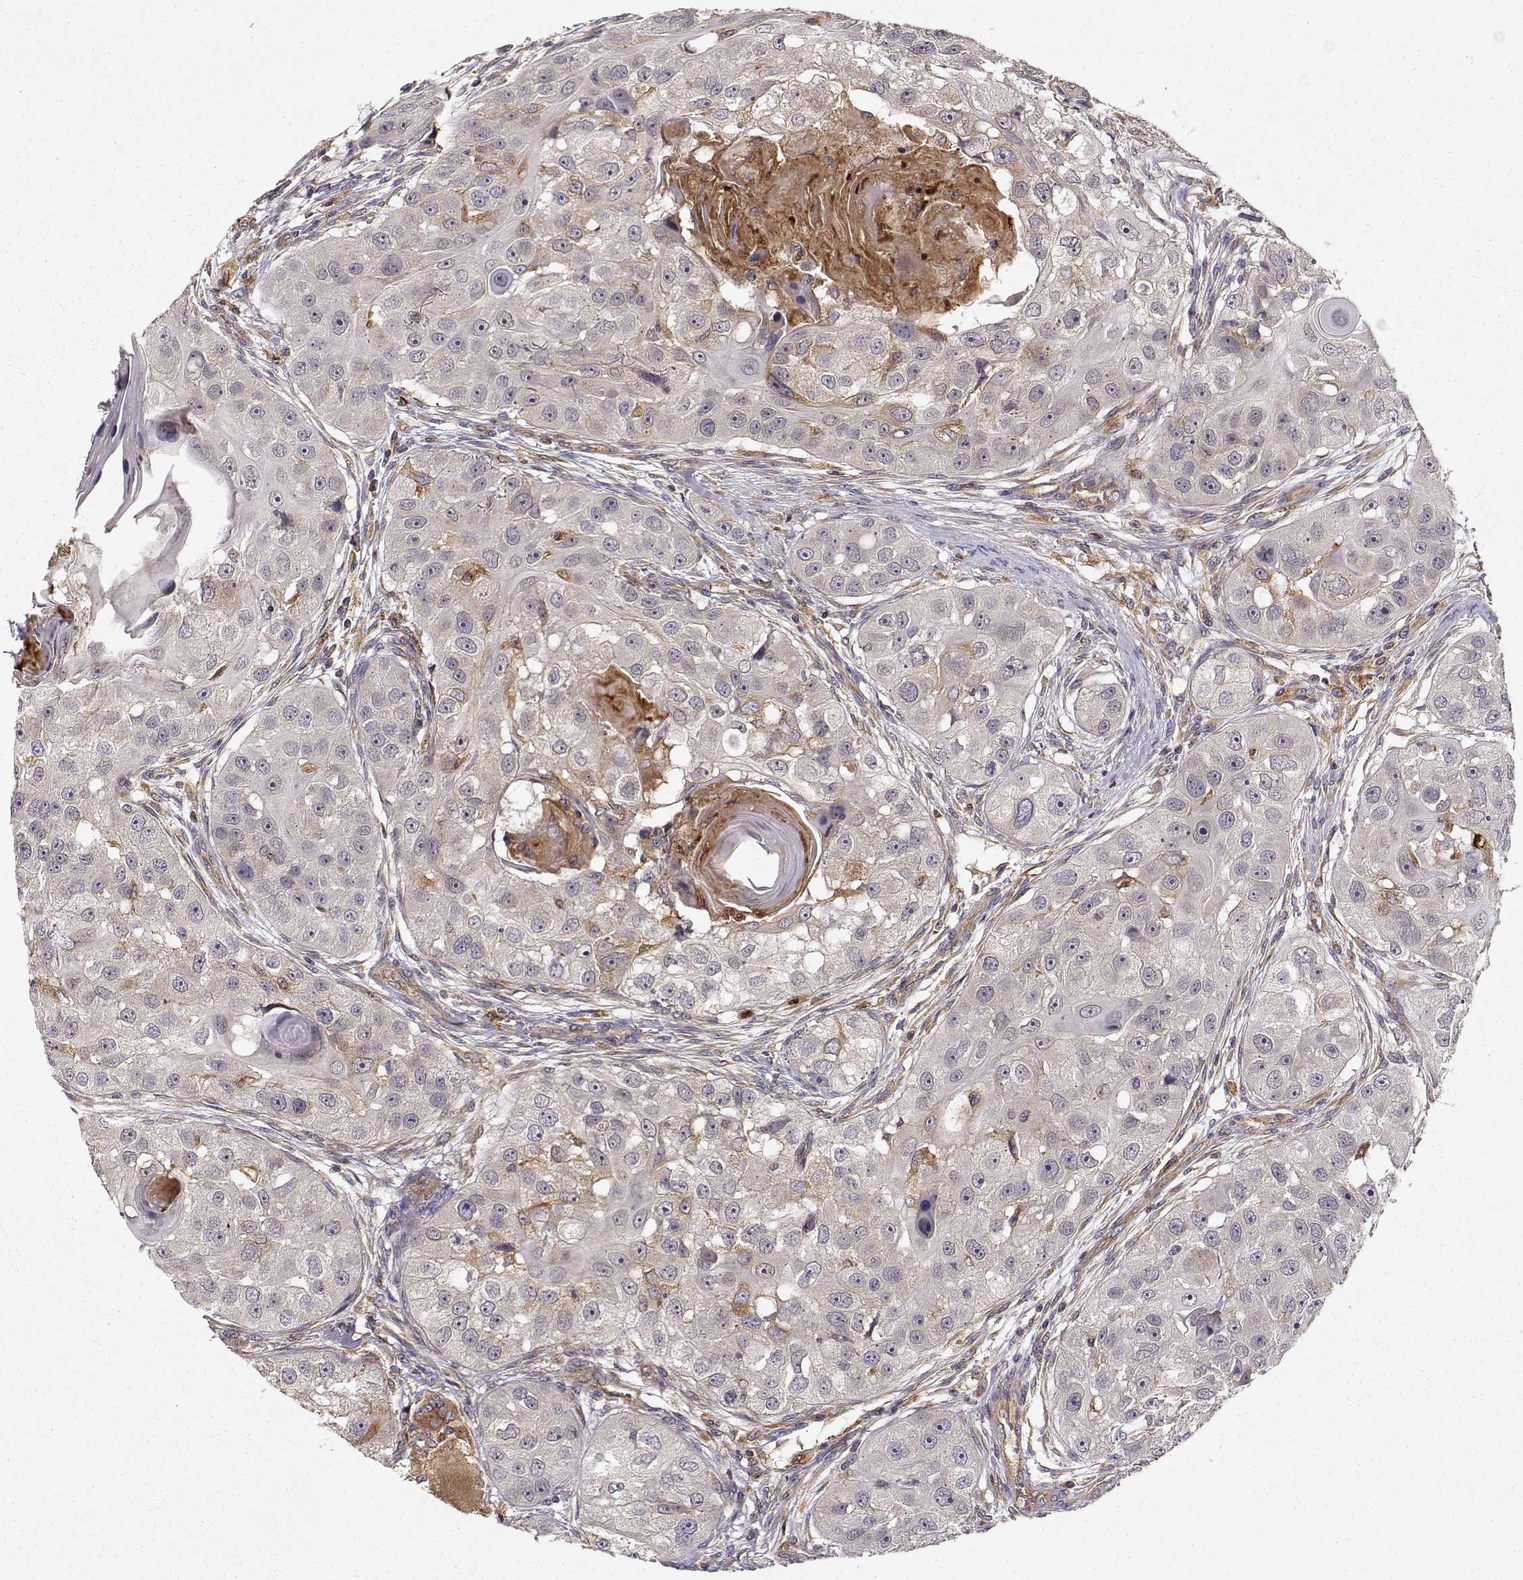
{"staining": {"intensity": "weak", "quantity": "25%-75%", "location": "cytoplasmic/membranous"}, "tissue": "head and neck cancer", "cell_type": "Tumor cells", "image_type": "cancer", "snomed": [{"axis": "morphology", "description": "Squamous cell carcinoma, NOS"}, {"axis": "topography", "description": "Head-Neck"}], "caption": "Head and neck cancer tissue exhibits weak cytoplasmic/membranous staining in about 25%-75% of tumor cells, visualized by immunohistochemistry.", "gene": "ARHGEF2", "patient": {"sex": "male", "age": 51}}